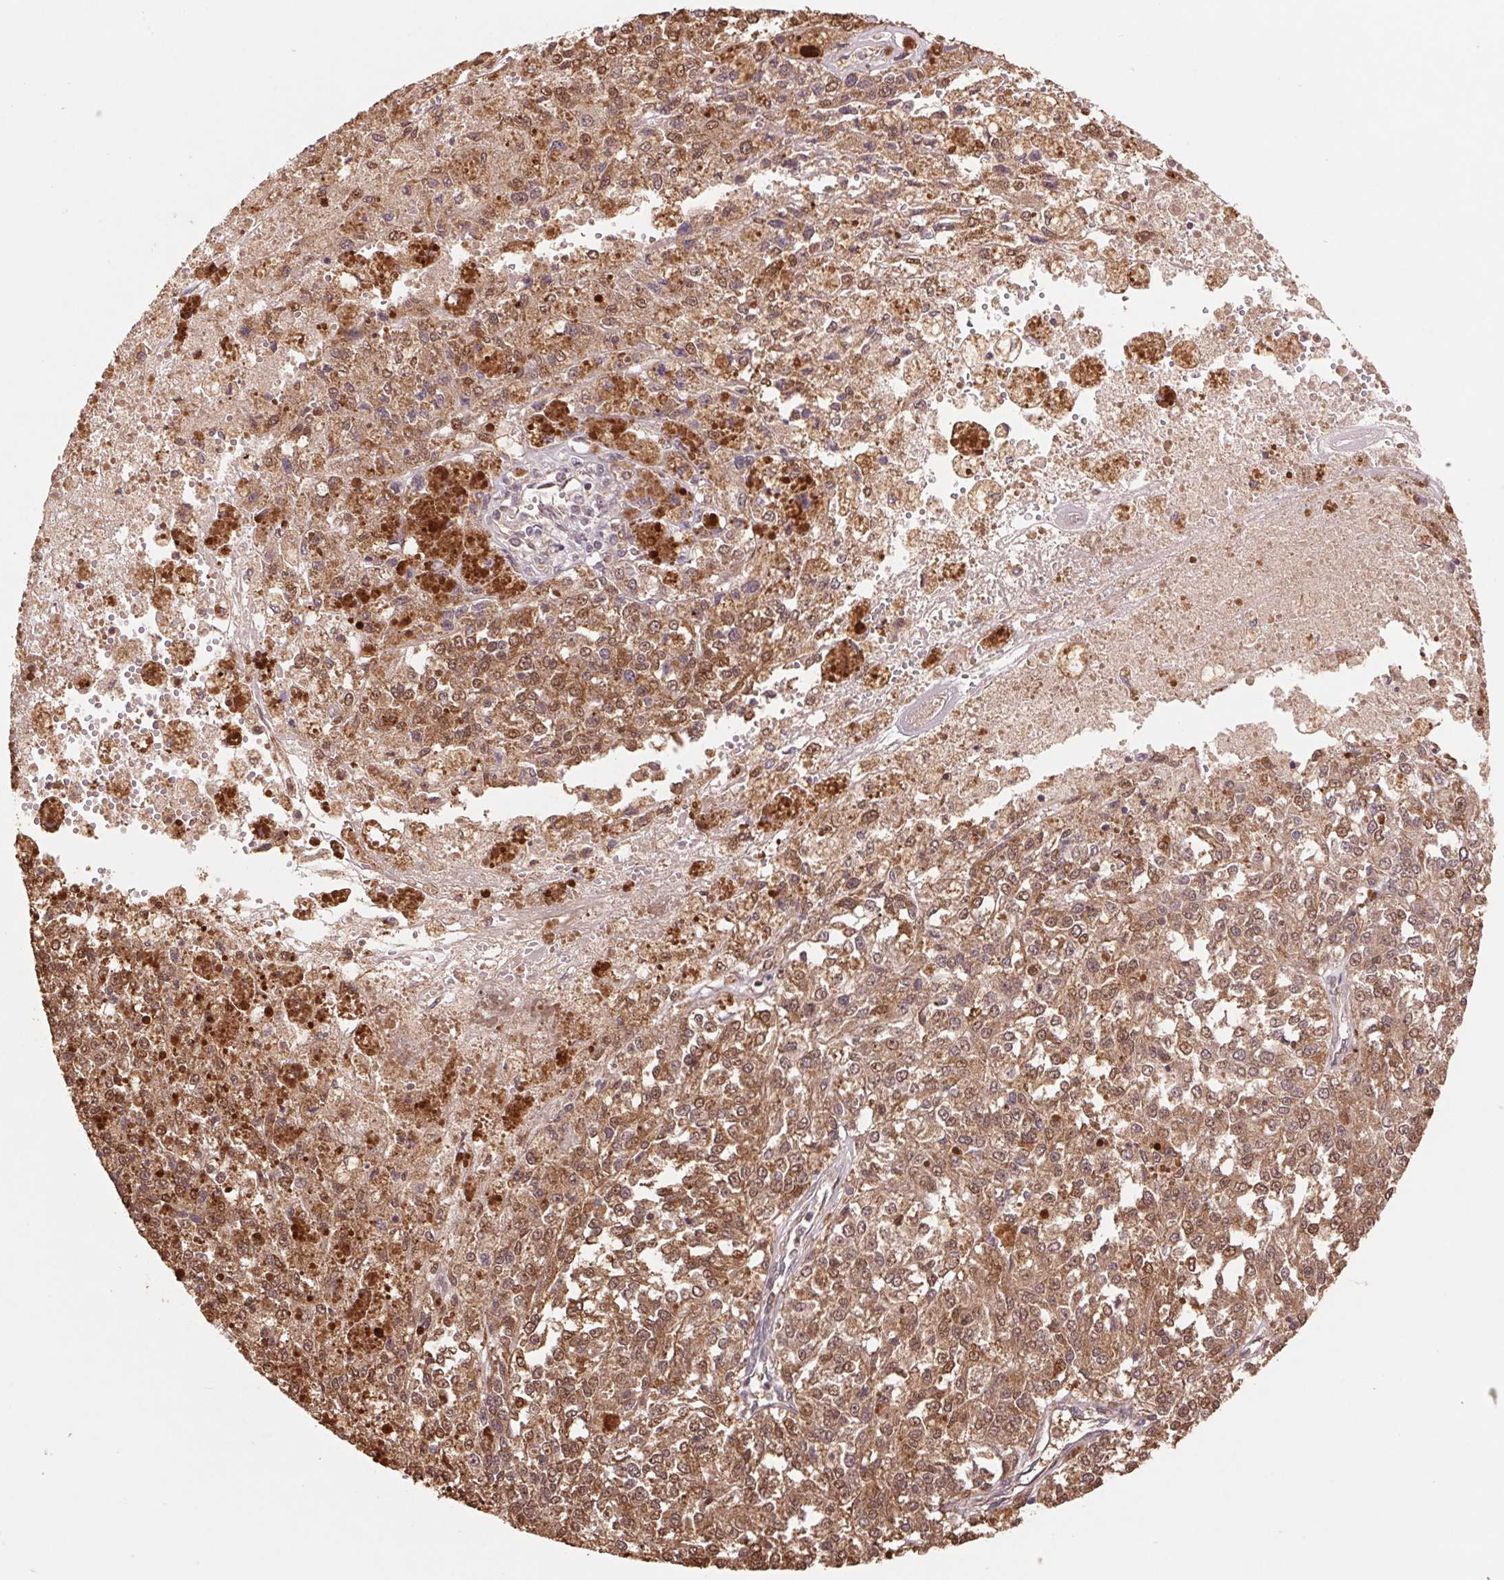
{"staining": {"intensity": "moderate", "quantity": ">75%", "location": "cytoplasmic/membranous,nuclear"}, "tissue": "melanoma", "cell_type": "Tumor cells", "image_type": "cancer", "snomed": [{"axis": "morphology", "description": "Malignant melanoma, Metastatic site"}, {"axis": "topography", "description": "Lymph node"}], "caption": "A brown stain highlights moderate cytoplasmic/membranous and nuclear positivity of a protein in human melanoma tumor cells.", "gene": "CUTA", "patient": {"sex": "female", "age": 64}}